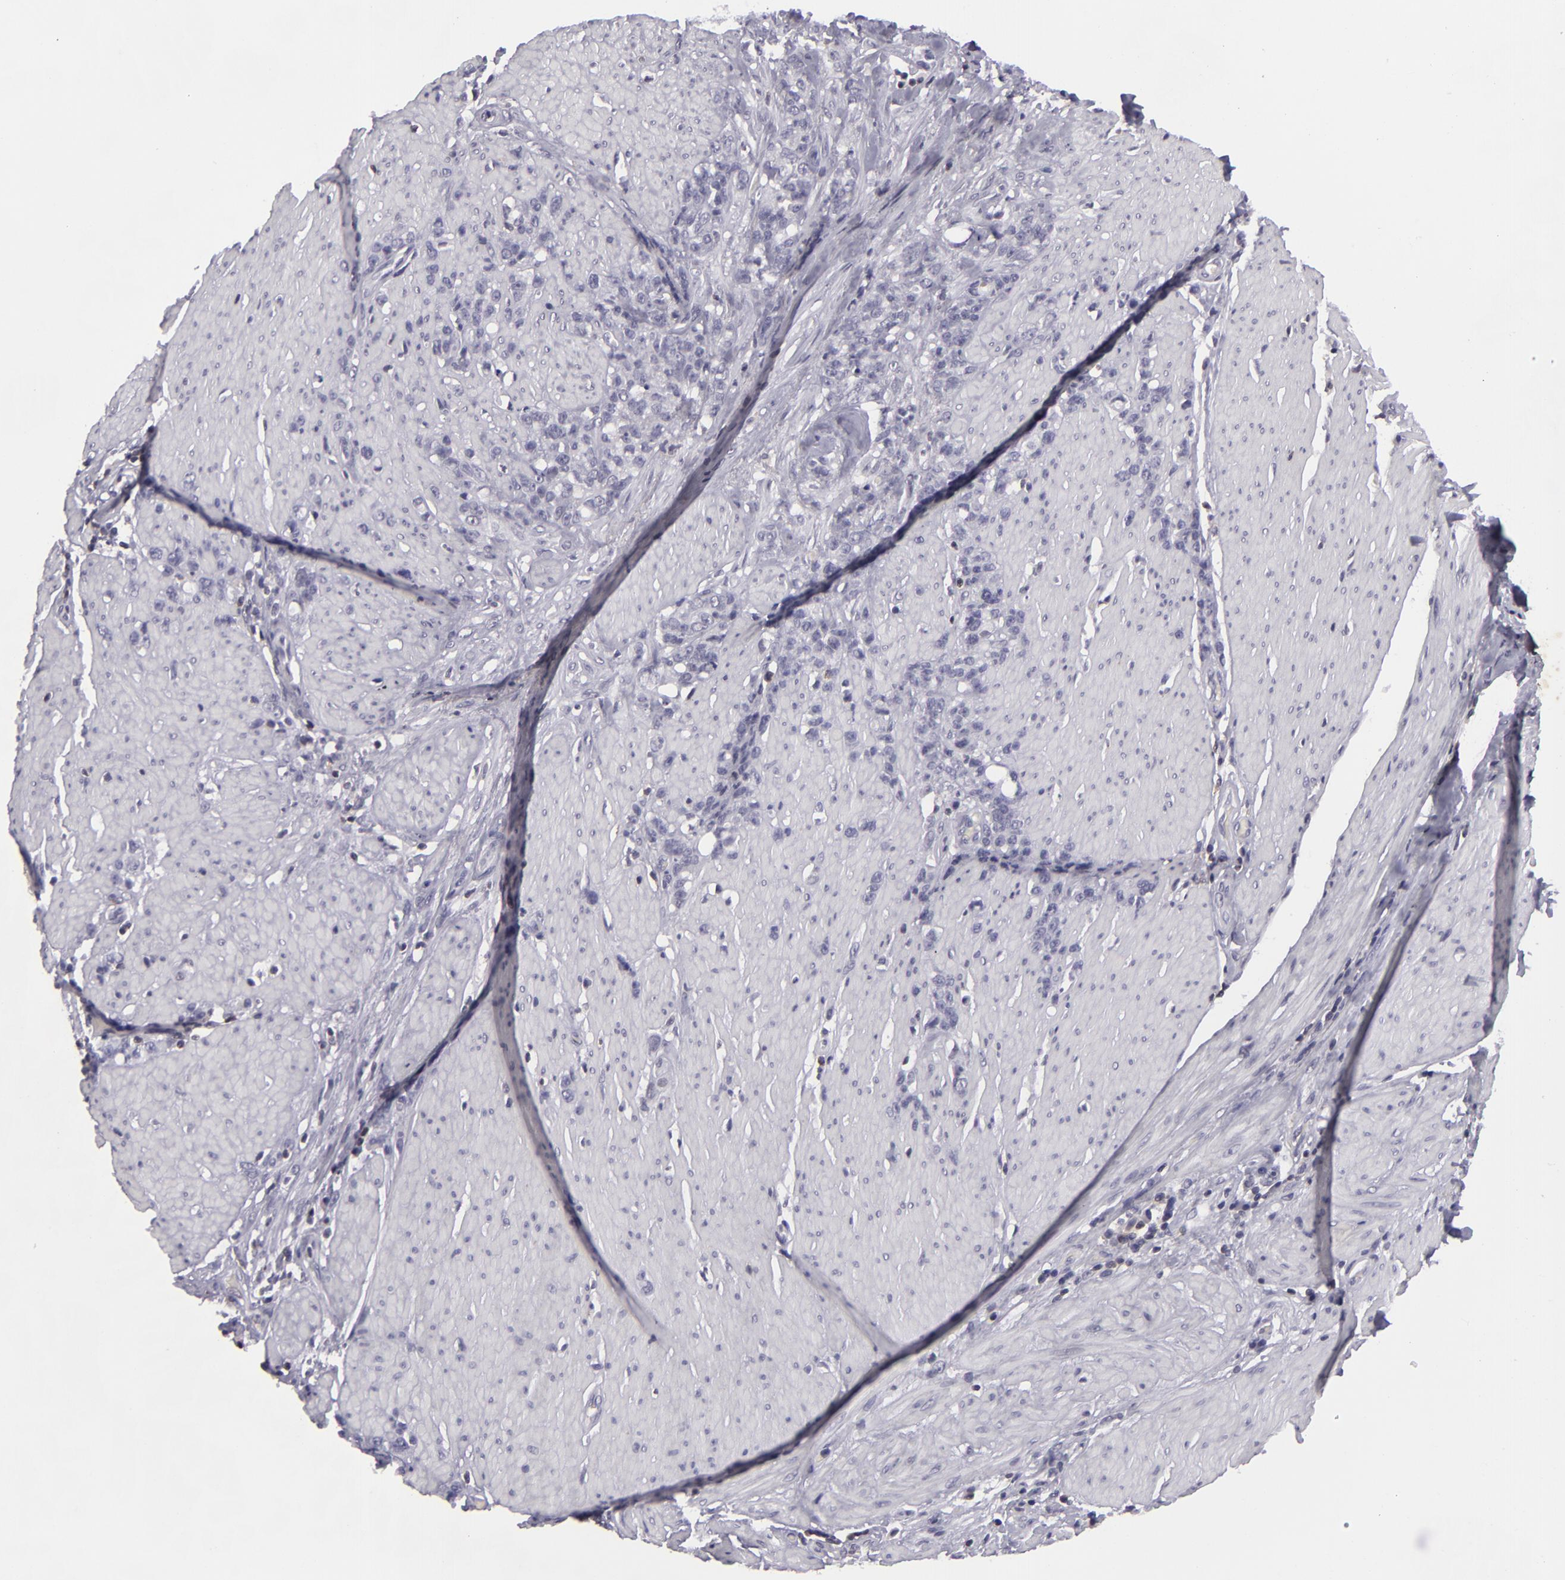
{"staining": {"intensity": "negative", "quantity": "none", "location": "none"}, "tissue": "stomach cancer", "cell_type": "Tumor cells", "image_type": "cancer", "snomed": [{"axis": "morphology", "description": "Adenocarcinoma, NOS"}, {"axis": "topography", "description": "Stomach, lower"}], "caption": "A micrograph of stomach adenocarcinoma stained for a protein exhibits no brown staining in tumor cells. Brightfield microscopy of IHC stained with DAB (3,3'-diaminobenzidine) (brown) and hematoxylin (blue), captured at high magnification.", "gene": "KCNAB2", "patient": {"sex": "male", "age": 88}}